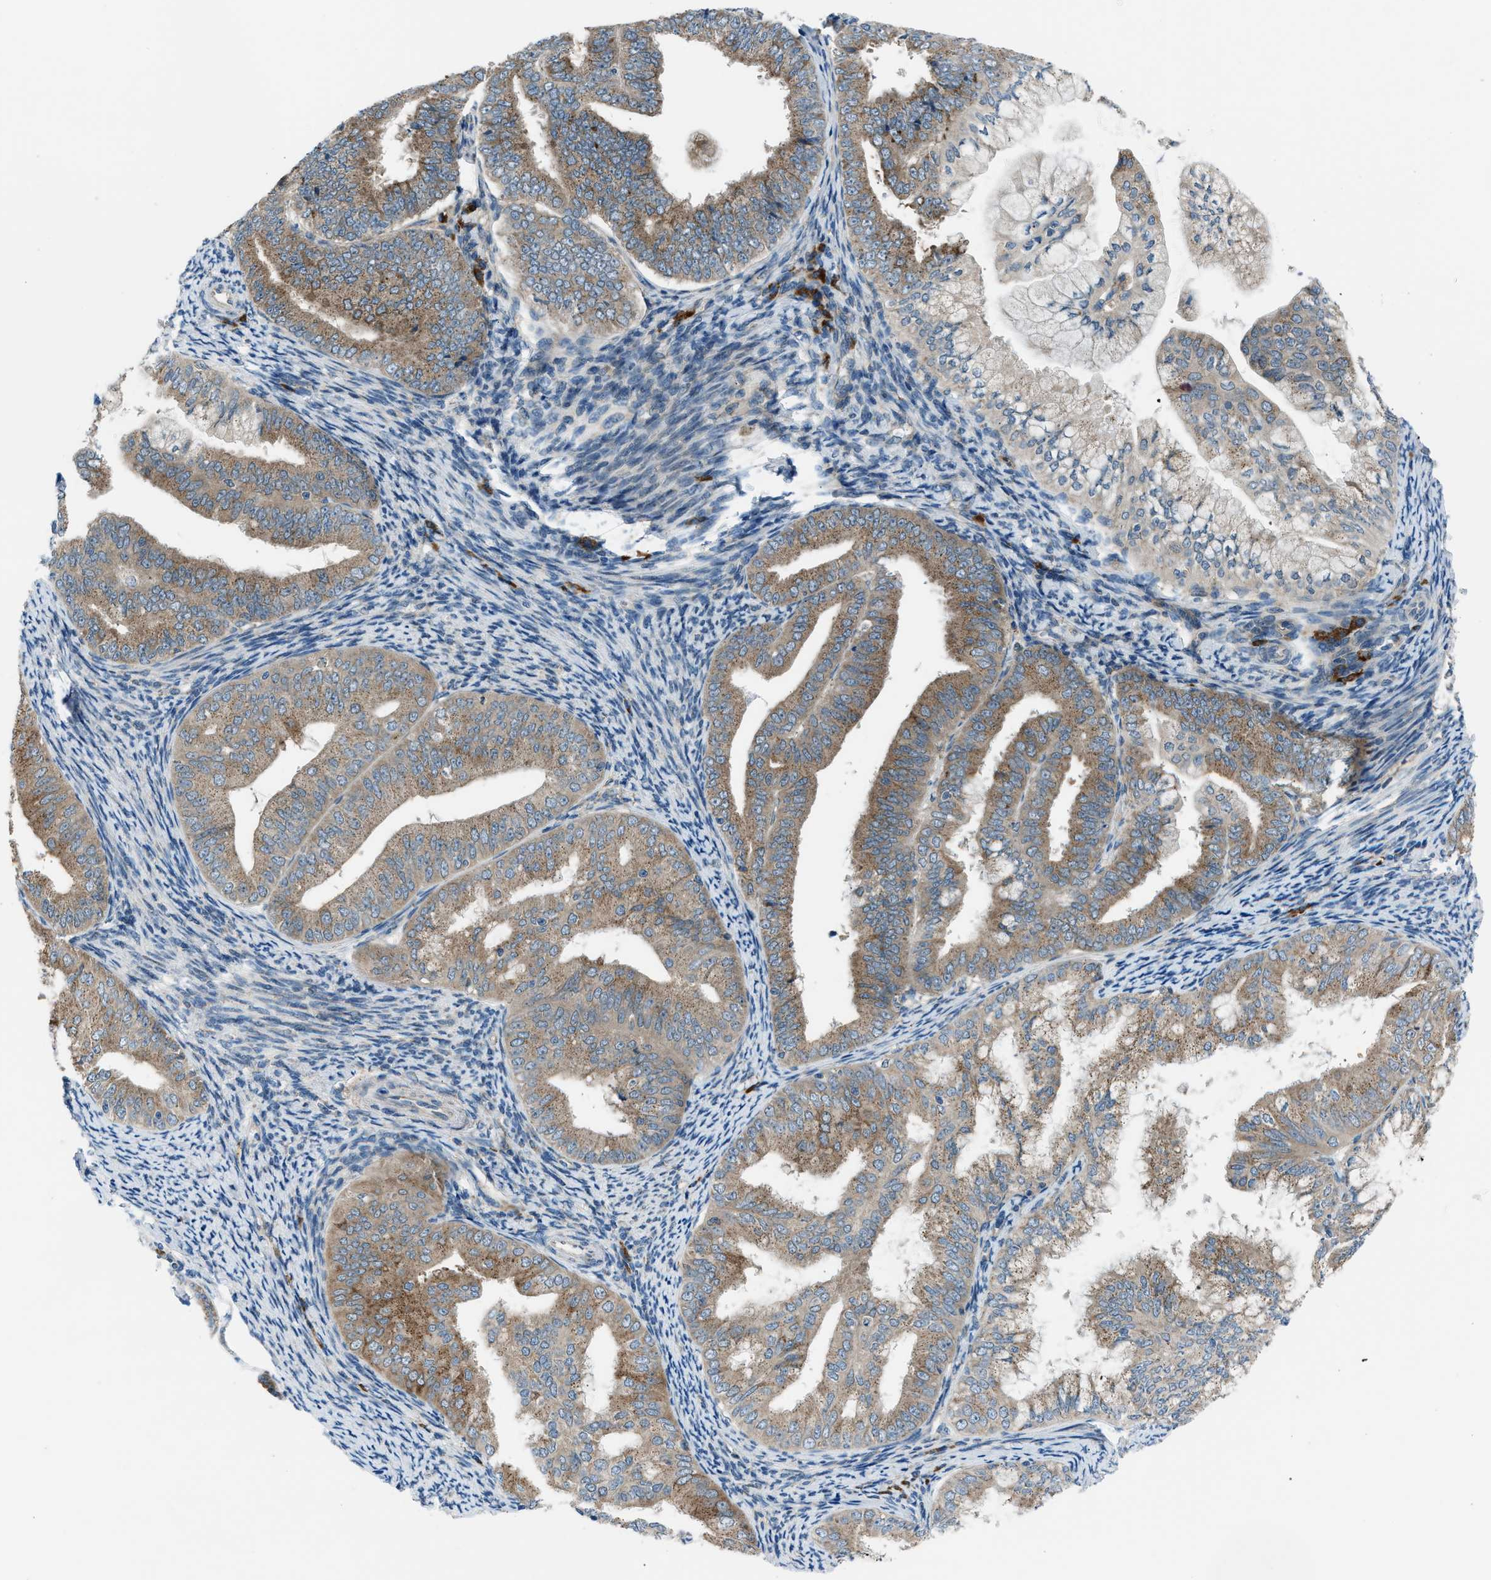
{"staining": {"intensity": "moderate", "quantity": "25%-75%", "location": "cytoplasmic/membranous"}, "tissue": "endometrial cancer", "cell_type": "Tumor cells", "image_type": "cancer", "snomed": [{"axis": "morphology", "description": "Adenocarcinoma, NOS"}, {"axis": "topography", "description": "Endometrium"}], "caption": "An immunohistochemistry photomicrograph of tumor tissue is shown. Protein staining in brown highlights moderate cytoplasmic/membranous positivity in endometrial cancer within tumor cells.", "gene": "EDARADD", "patient": {"sex": "female", "age": 63}}